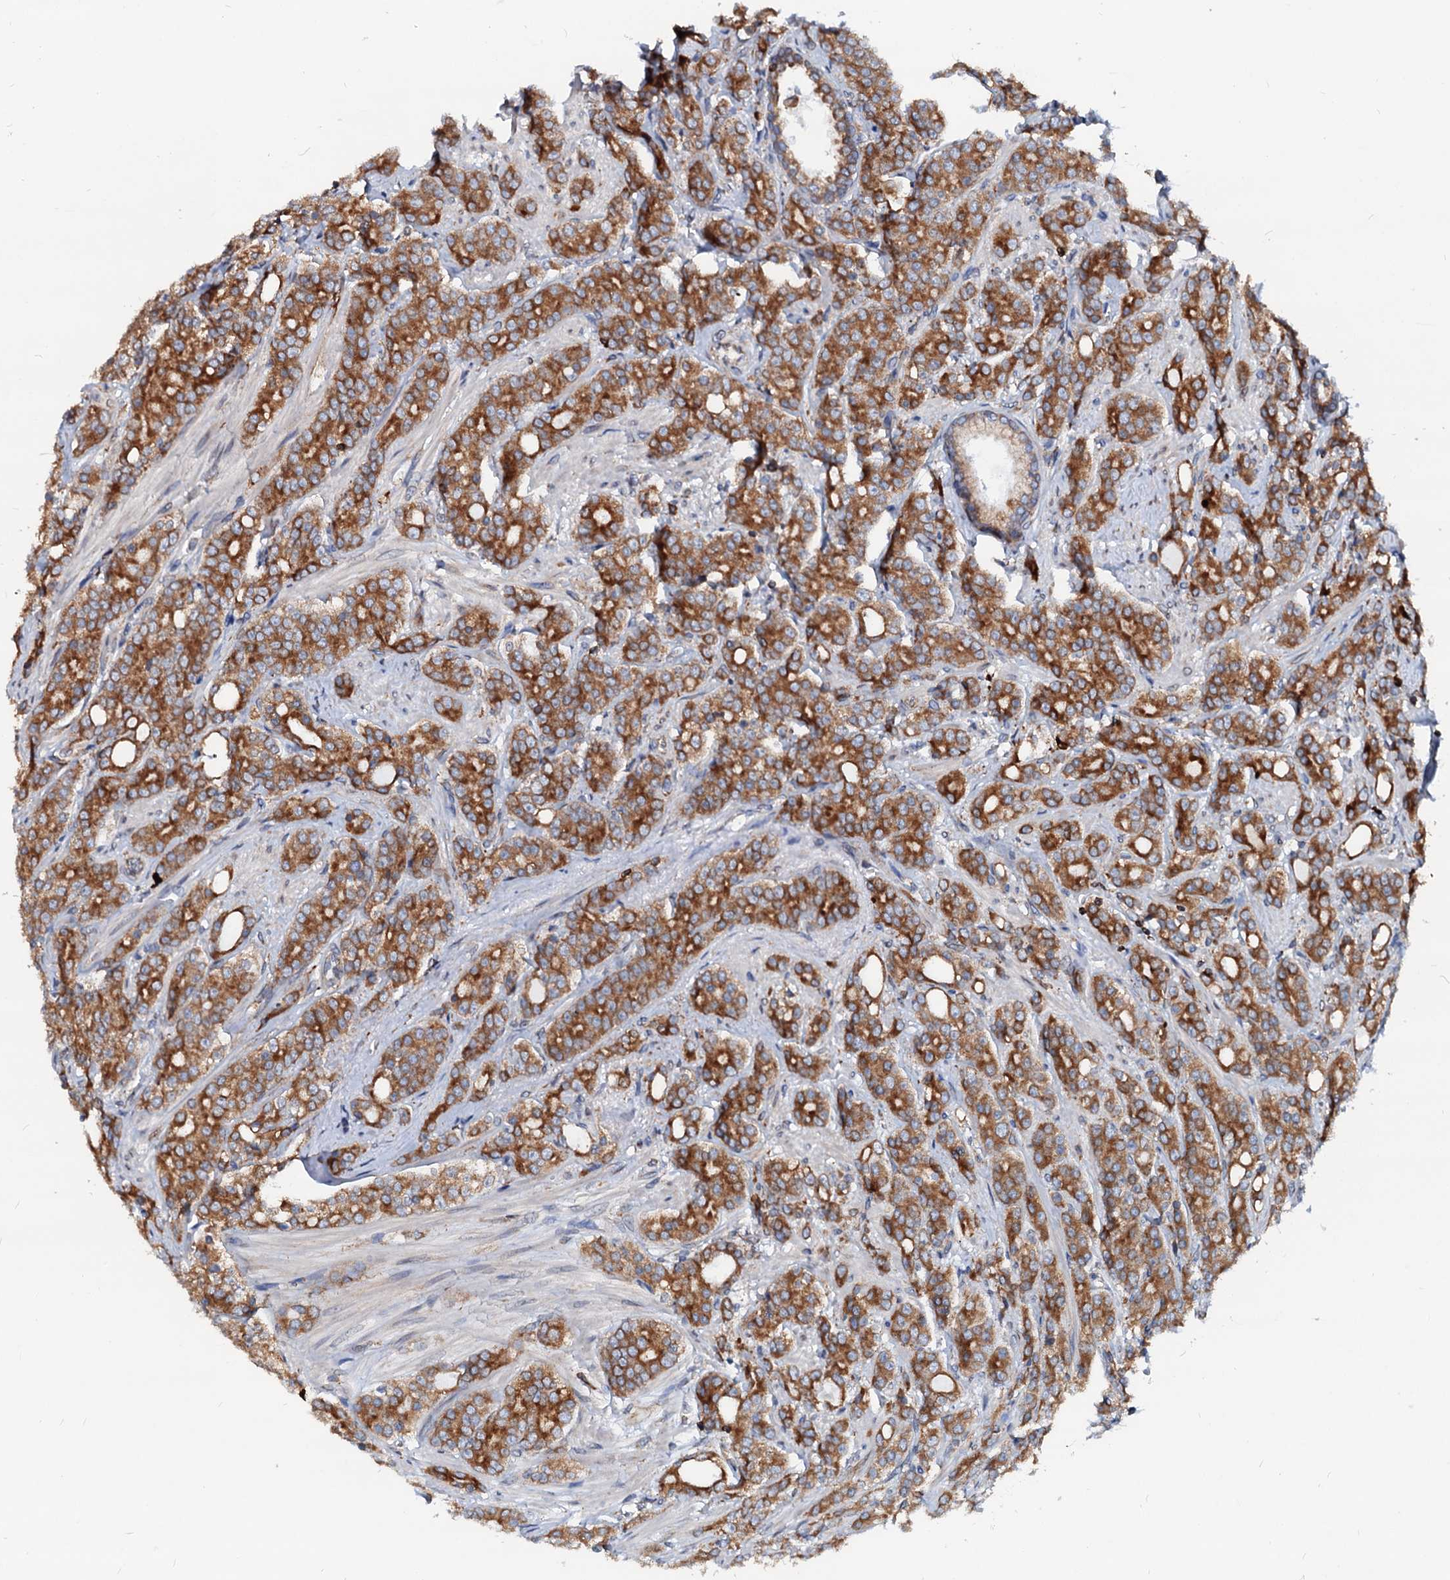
{"staining": {"intensity": "moderate", "quantity": ">75%", "location": "cytoplasmic/membranous"}, "tissue": "prostate cancer", "cell_type": "Tumor cells", "image_type": "cancer", "snomed": [{"axis": "morphology", "description": "Adenocarcinoma, High grade"}, {"axis": "topography", "description": "Prostate"}], "caption": "The photomicrograph exhibits immunohistochemical staining of prostate adenocarcinoma (high-grade). There is moderate cytoplasmic/membranous positivity is seen in about >75% of tumor cells.", "gene": "DERL1", "patient": {"sex": "male", "age": 62}}